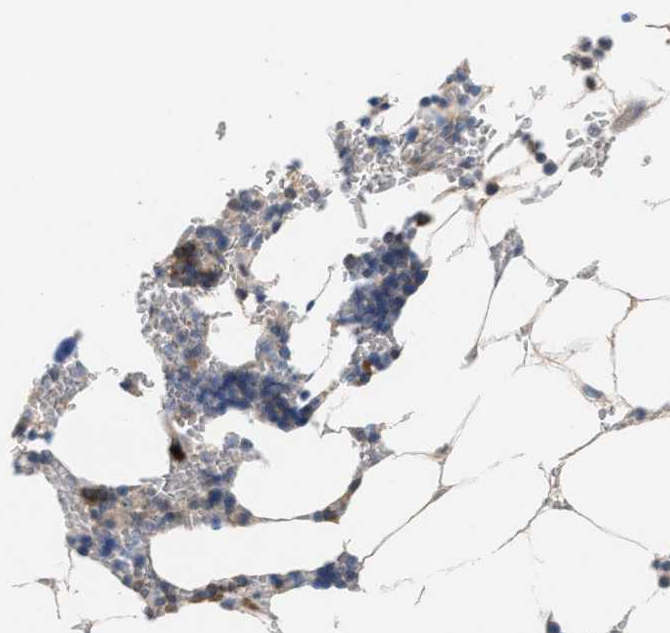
{"staining": {"intensity": "strong", "quantity": "<25%", "location": "cytoplasmic/membranous"}, "tissue": "bone marrow", "cell_type": "Hematopoietic cells", "image_type": "normal", "snomed": [{"axis": "morphology", "description": "Normal tissue, NOS"}, {"axis": "topography", "description": "Bone marrow"}], "caption": "IHC histopathology image of benign human bone marrow stained for a protein (brown), which displays medium levels of strong cytoplasmic/membranous positivity in approximately <25% of hematopoietic cells.", "gene": "UBAP2", "patient": {"sex": "male", "age": 70}}